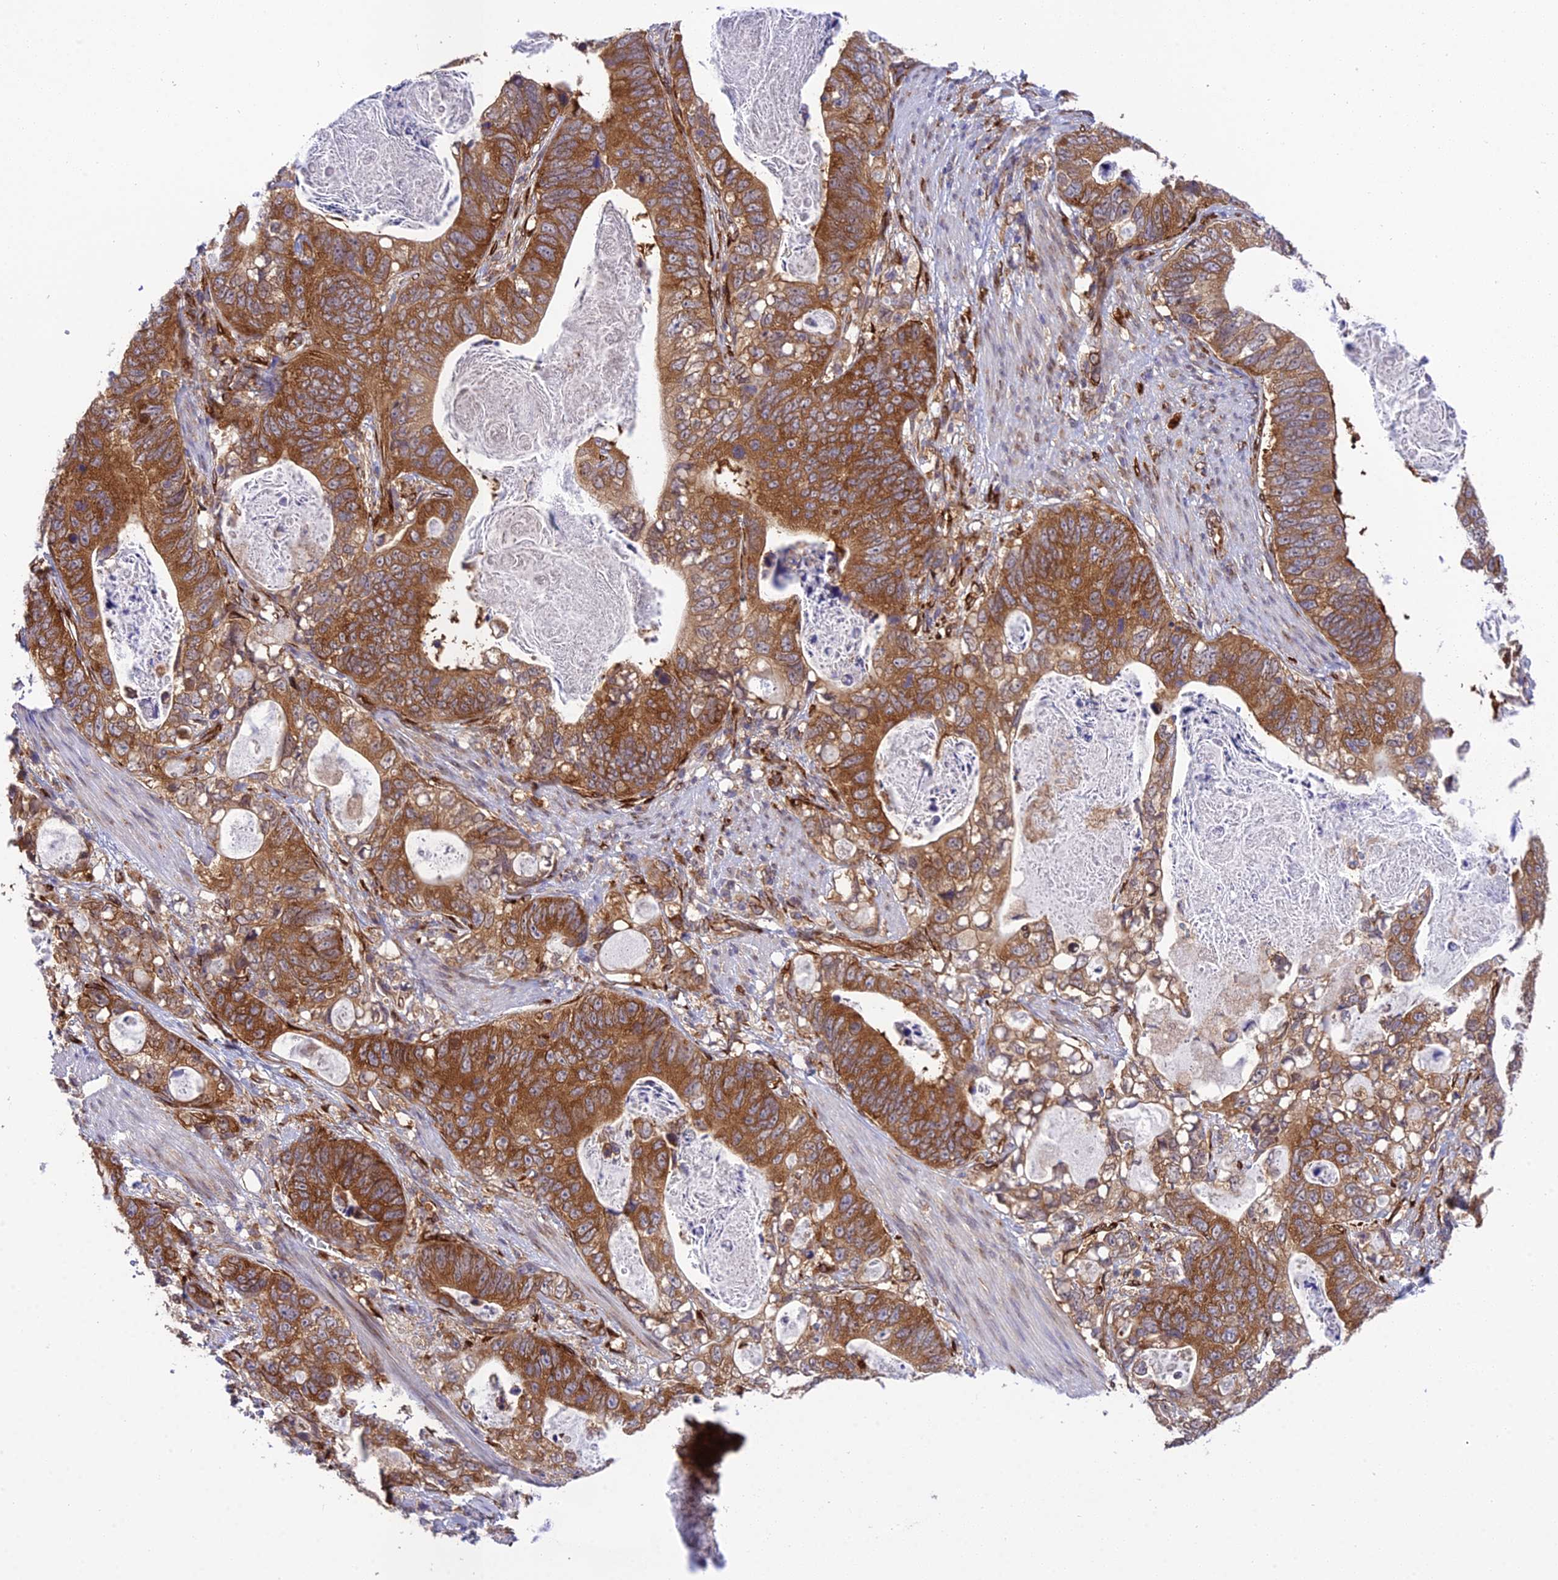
{"staining": {"intensity": "strong", "quantity": ">75%", "location": "cytoplasmic/membranous"}, "tissue": "stomach cancer", "cell_type": "Tumor cells", "image_type": "cancer", "snomed": [{"axis": "morphology", "description": "Normal tissue, NOS"}, {"axis": "morphology", "description": "Adenocarcinoma, NOS"}, {"axis": "topography", "description": "Stomach"}], "caption": "Immunohistochemistry (IHC) micrograph of neoplastic tissue: human stomach cancer (adenocarcinoma) stained using IHC exhibits high levels of strong protein expression localized specifically in the cytoplasmic/membranous of tumor cells, appearing as a cytoplasmic/membranous brown color.", "gene": "DHCR7", "patient": {"sex": "female", "age": 89}}